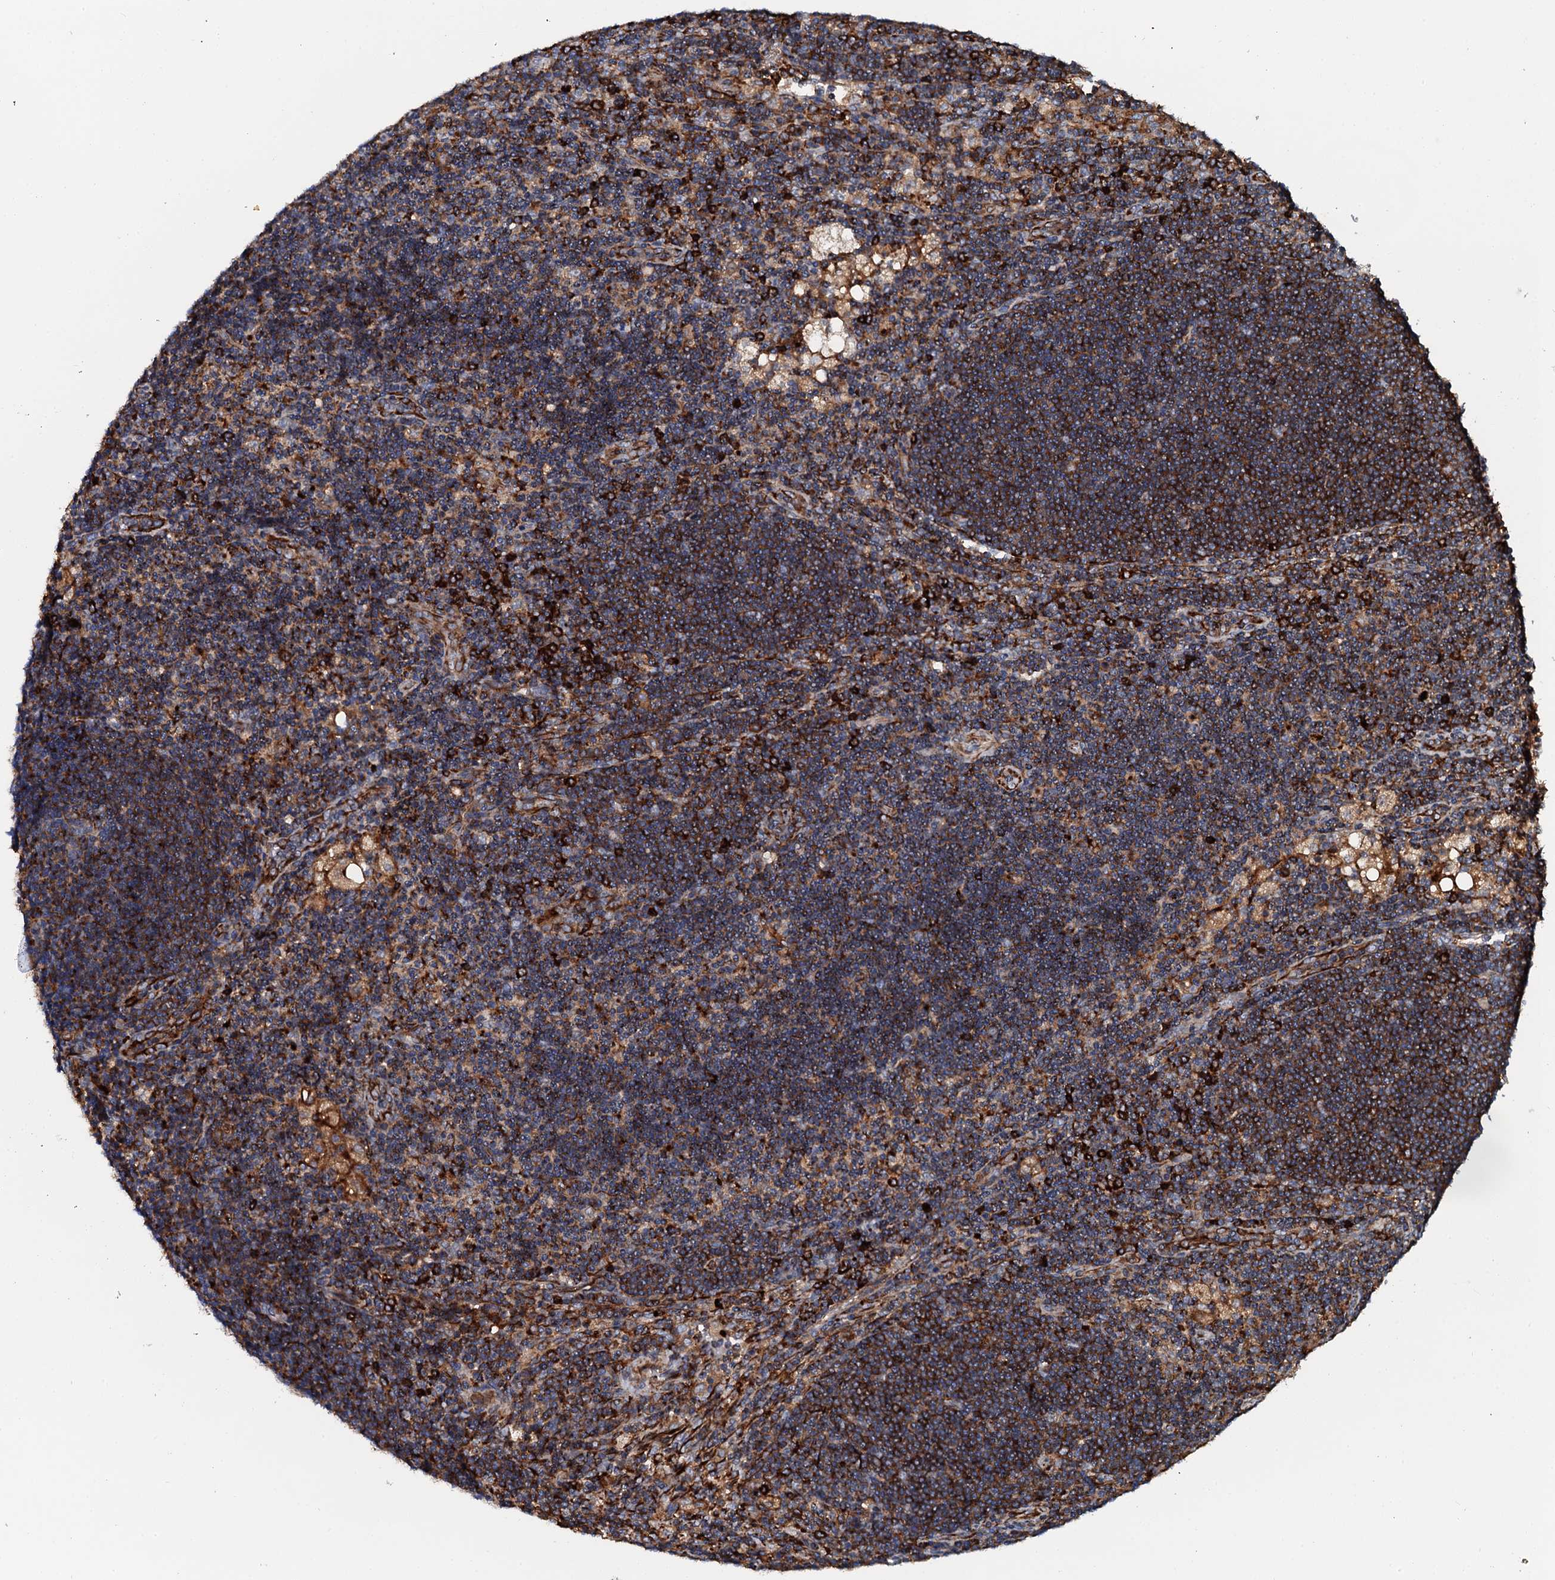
{"staining": {"intensity": "moderate", "quantity": ">75%", "location": "cytoplasmic/membranous"}, "tissue": "lymph node", "cell_type": "Germinal center cells", "image_type": "normal", "snomed": [{"axis": "morphology", "description": "Normal tissue, NOS"}, {"axis": "topography", "description": "Lymph node"}], "caption": "Immunohistochemistry staining of normal lymph node, which displays medium levels of moderate cytoplasmic/membranous positivity in about >75% of germinal center cells indicating moderate cytoplasmic/membranous protein staining. The staining was performed using DAB (brown) for protein detection and nuclei were counterstained in hematoxylin (blue).", "gene": "VAMP8", "patient": {"sex": "male", "age": 24}}